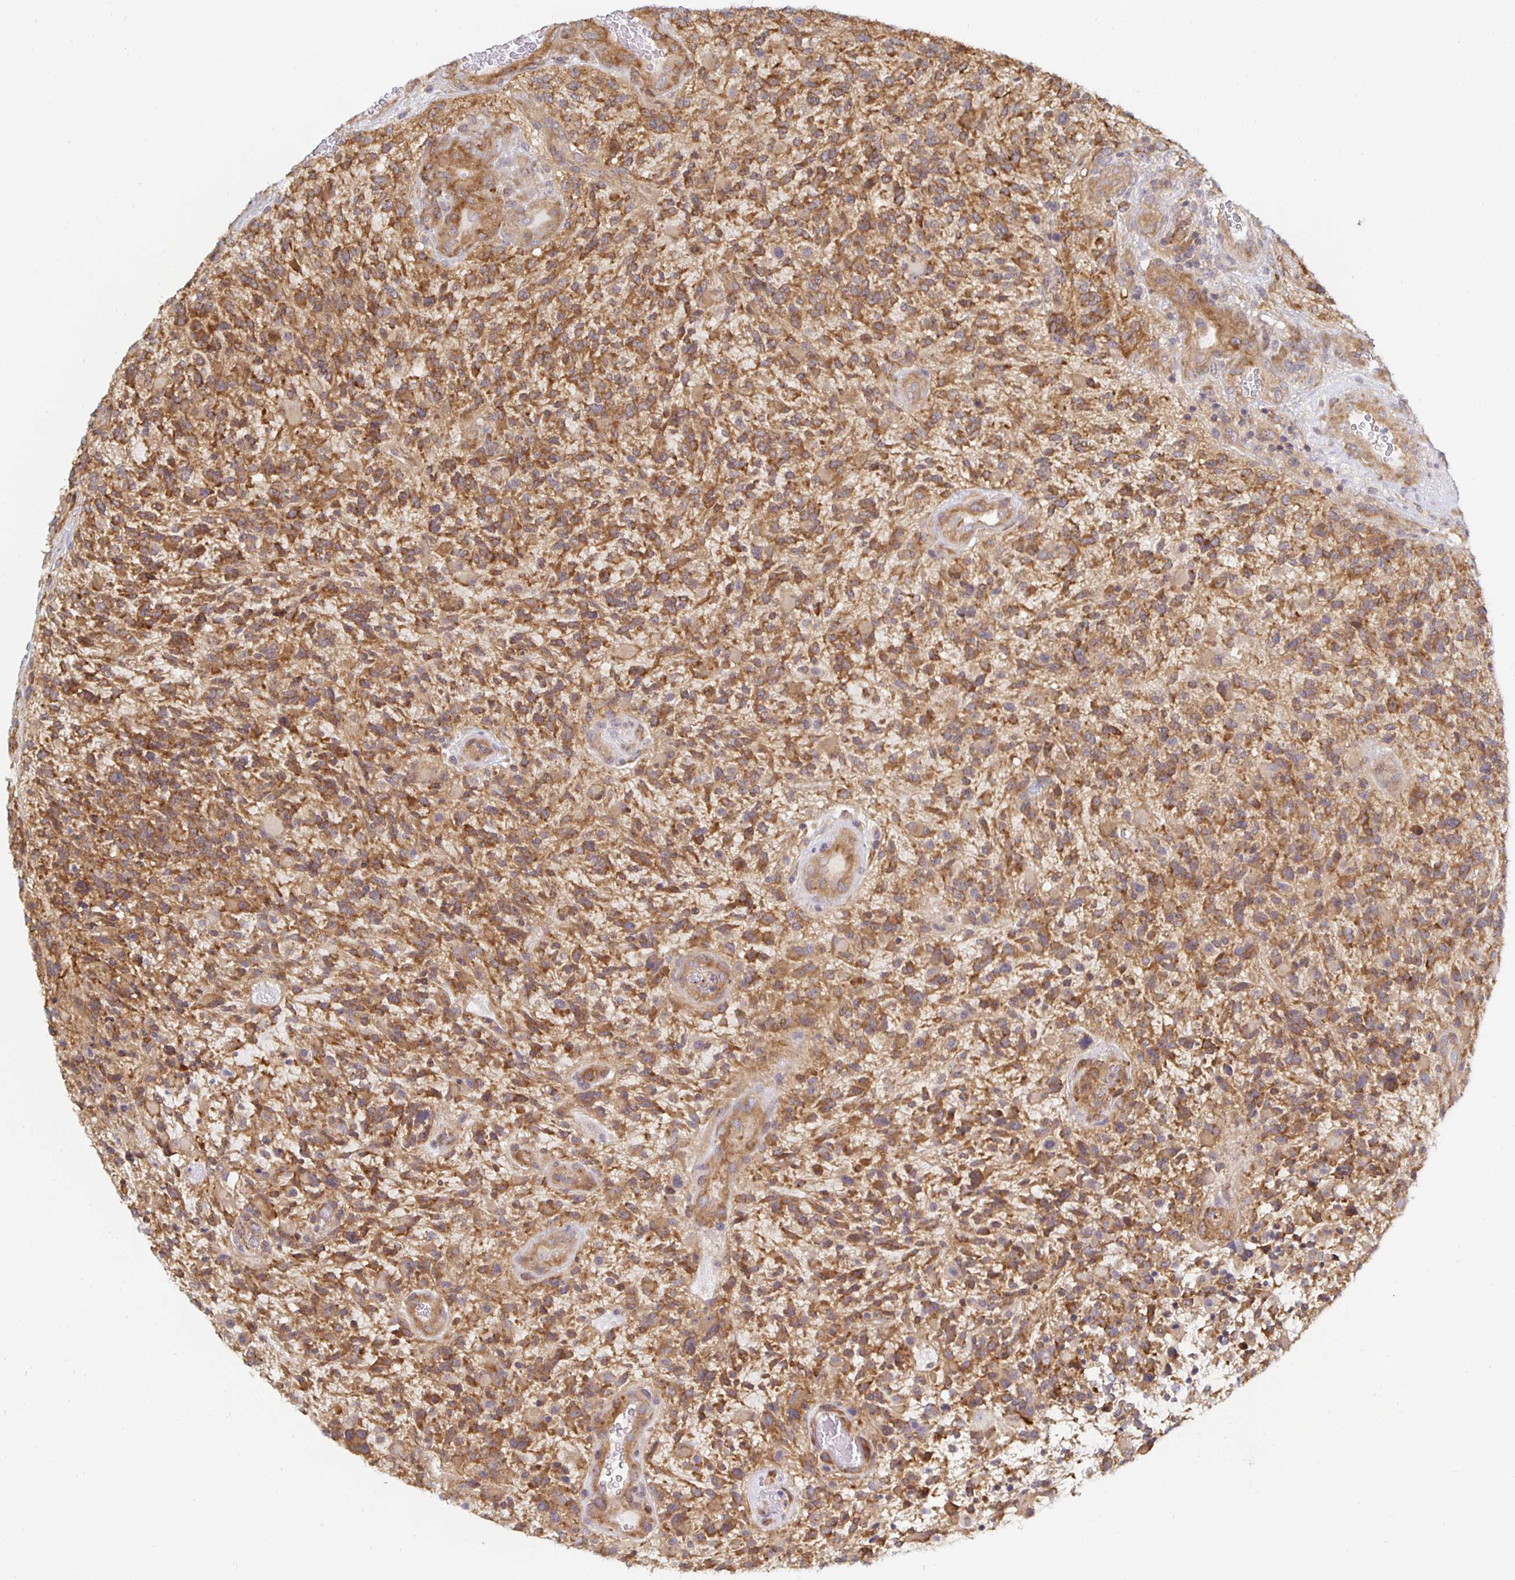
{"staining": {"intensity": "moderate", "quantity": ">75%", "location": "cytoplasmic/membranous"}, "tissue": "glioma", "cell_type": "Tumor cells", "image_type": "cancer", "snomed": [{"axis": "morphology", "description": "Glioma, malignant, High grade"}, {"axis": "topography", "description": "Brain"}], "caption": "A brown stain highlights moderate cytoplasmic/membranous expression of a protein in glioma tumor cells.", "gene": "PDAP1", "patient": {"sex": "female", "age": 71}}